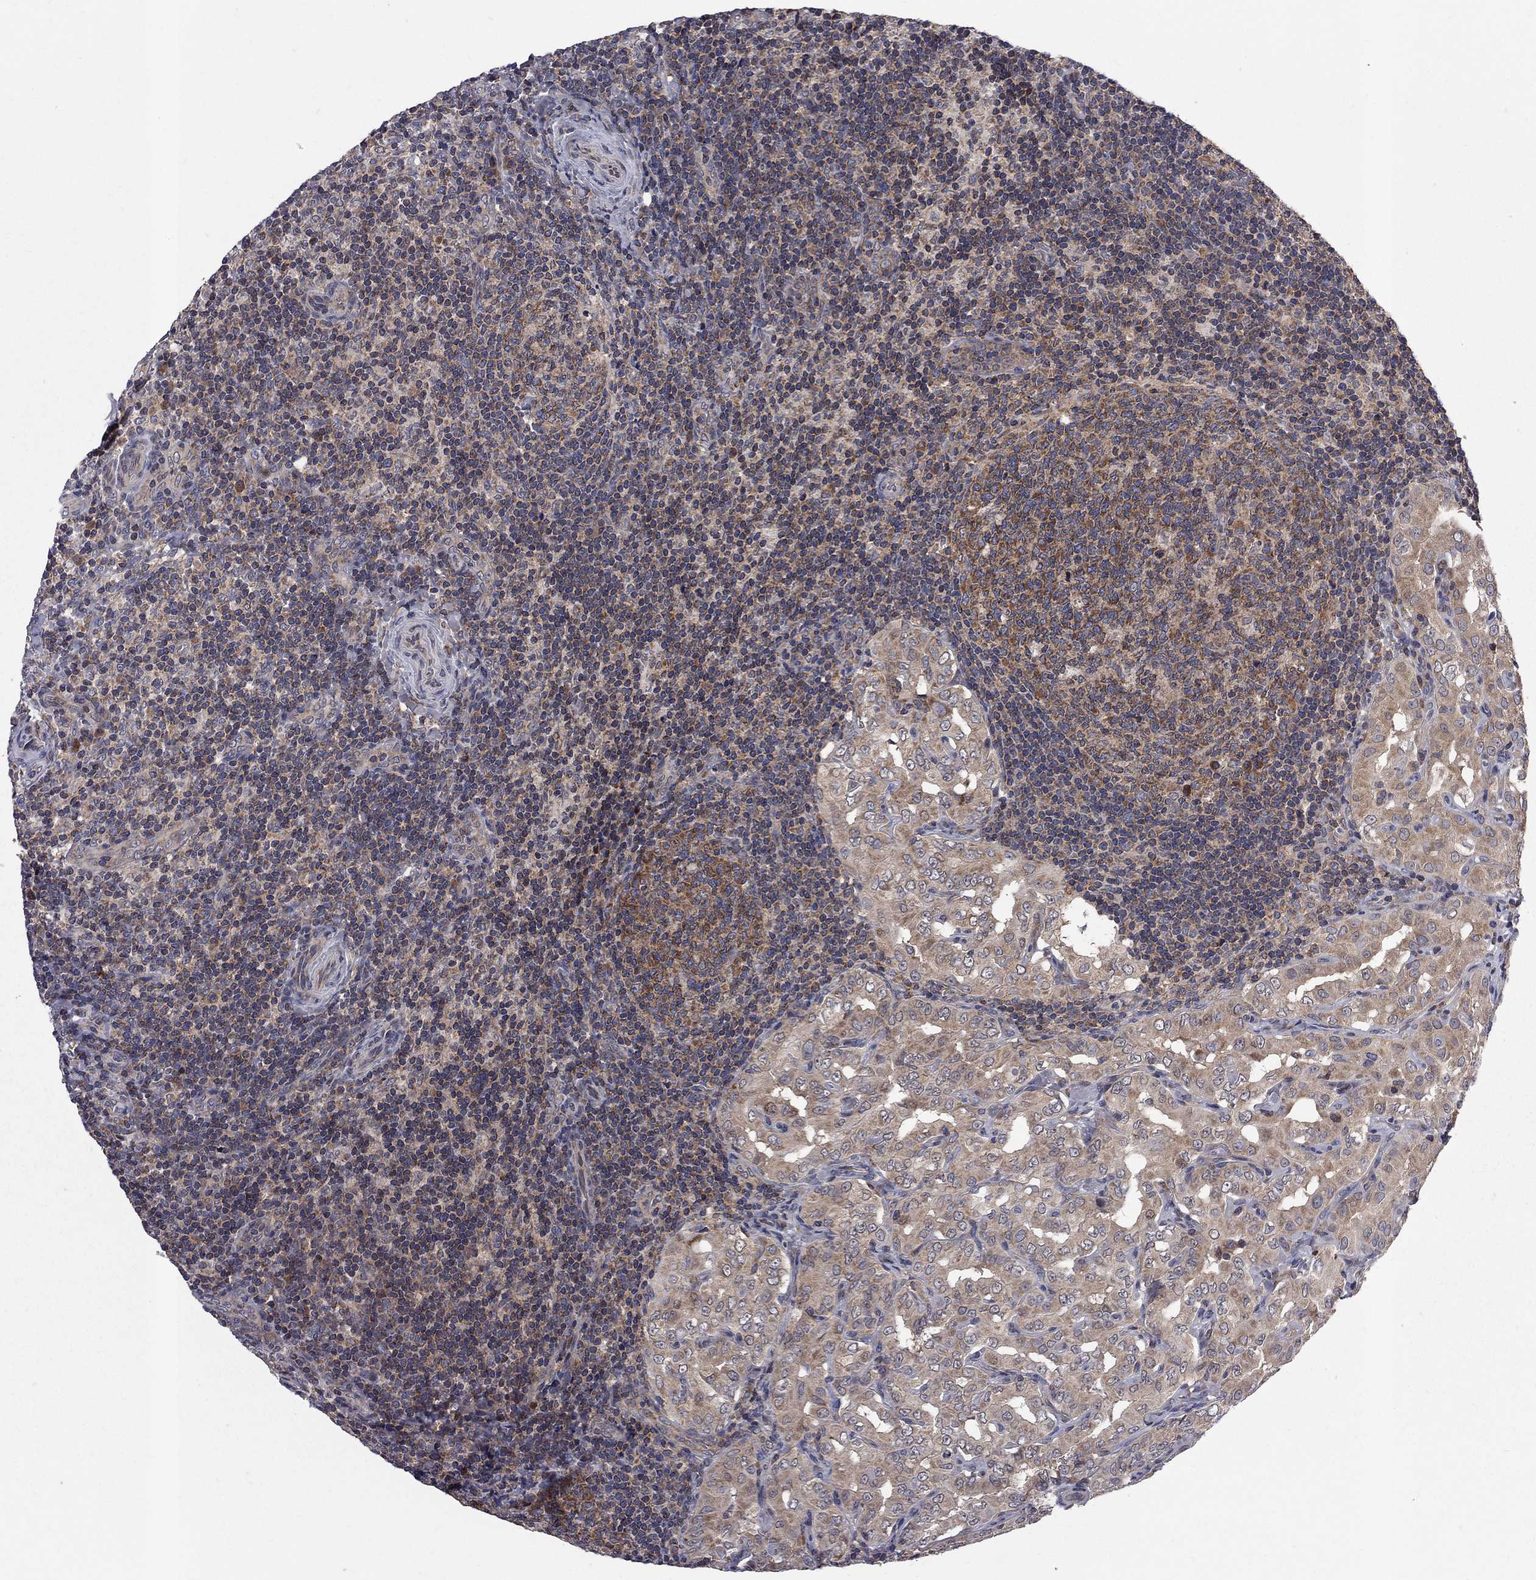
{"staining": {"intensity": "moderate", "quantity": ">75%", "location": "cytoplasmic/membranous"}, "tissue": "thyroid cancer", "cell_type": "Tumor cells", "image_type": "cancer", "snomed": [{"axis": "morphology", "description": "Papillary adenocarcinoma, NOS"}, {"axis": "topography", "description": "Thyroid gland"}], "caption": "Immunohistochemical staining of thyroid cancer displays medium levels of moderate cytoplasmic/membranous staining in about >75% of tumor cells.", "gene": "CNOT11", "patient": {"sex": "male", "age": 61}}